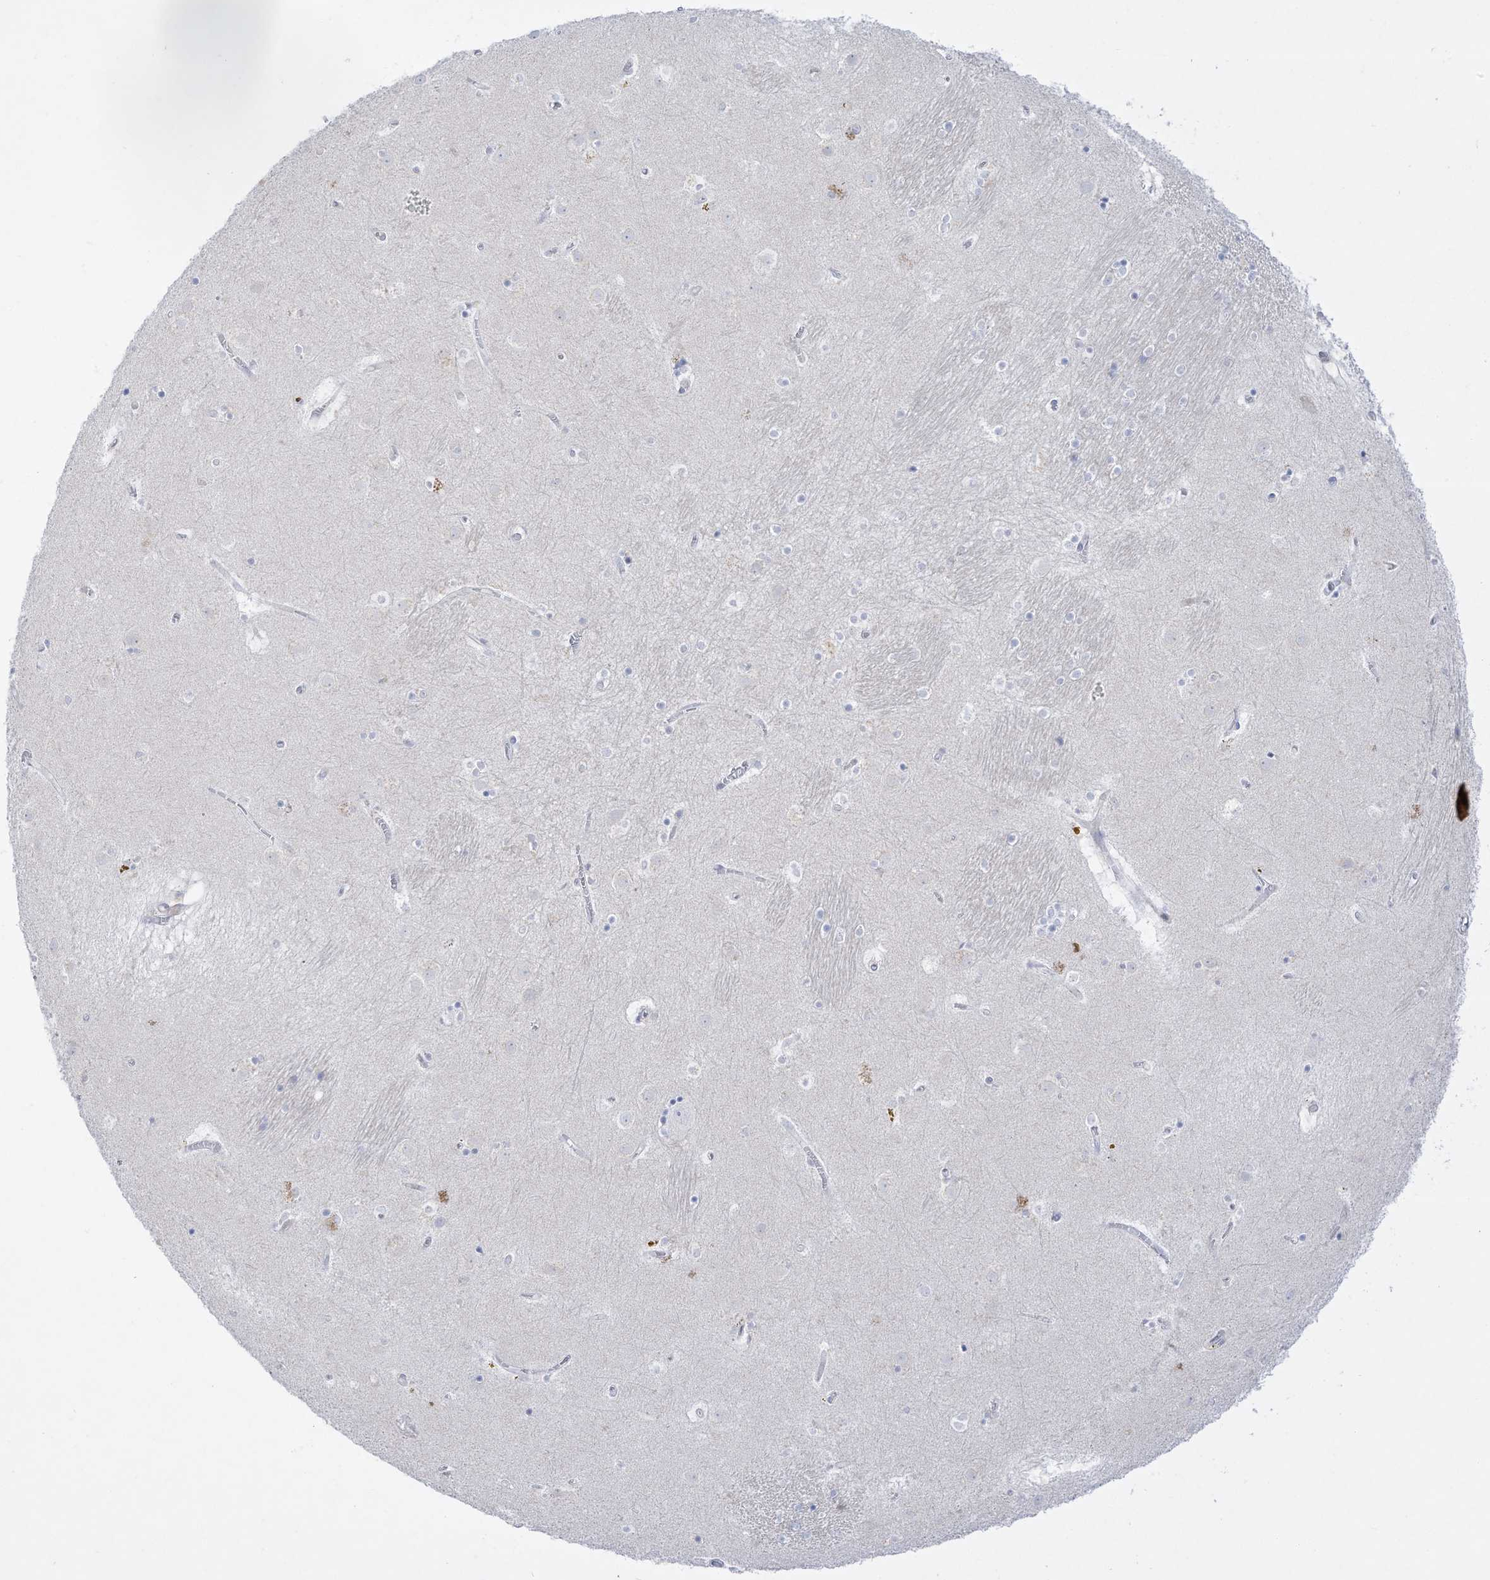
{"staining": {"intensity": "negative", "quantity": "none", "location": "none"}, "tissue": "caudate", "cell_type": "Glial cells", "image_type": "normal", "snomed": [{"axis": "morphology", "description": "Normal tissue, NOS"}, {"axis": "topography", "description": "Lateral ventricle wall"}], "caption": "Immunohistochemistry (IHC) of unremarkable human caudate shows no staining in glial cells. (Stains: DAB (3,3'-diaminobenzidine) immunohistochemistry (IHC) with hematoxylin counter stain, Microscopy: brightfield microscopy at high magnification).", "gene": "DMKN", "patient": {"sex": "male", "age": 70}}